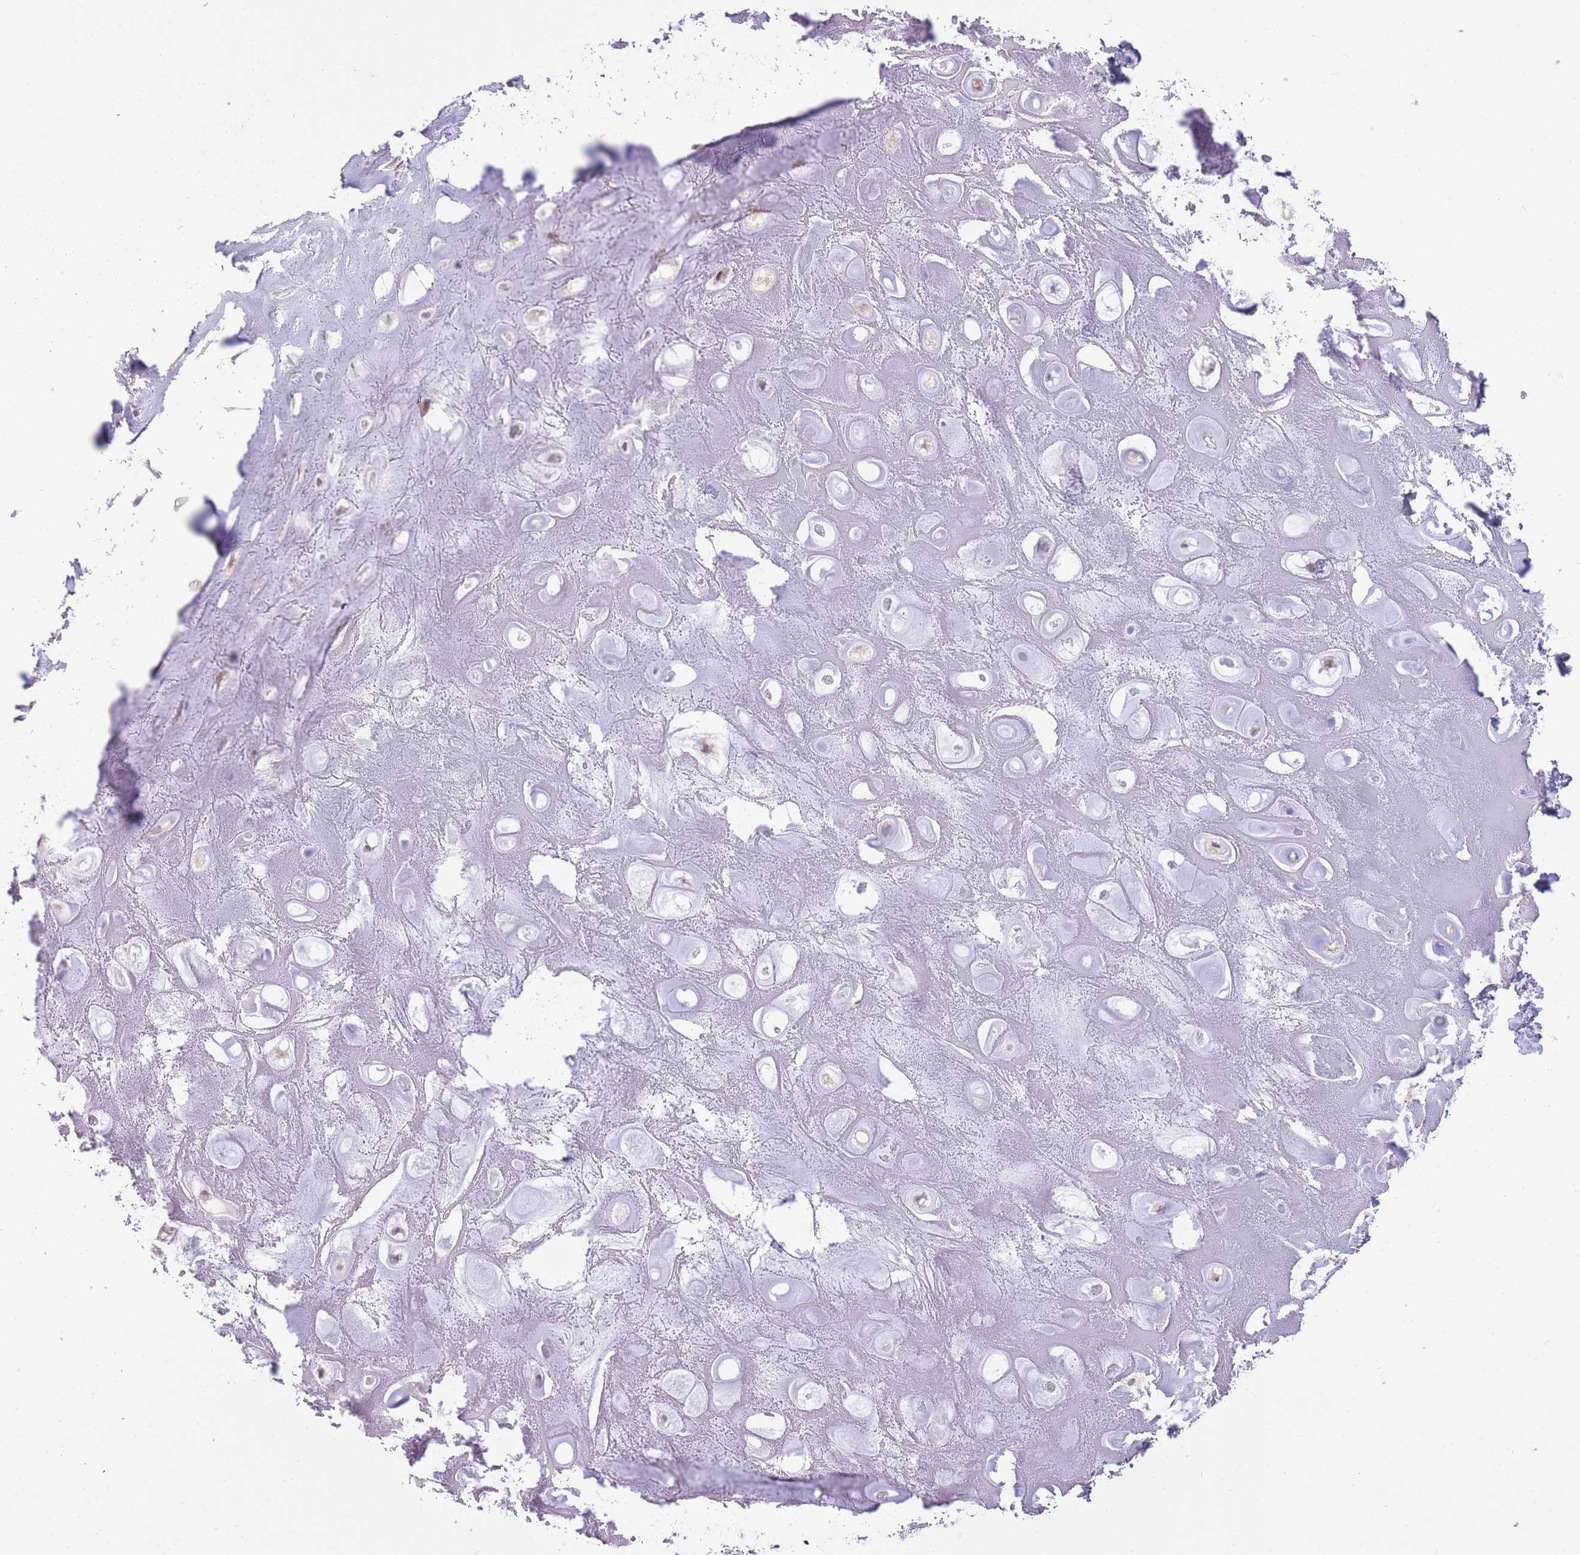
{"staining": {"intensity": "negative", "quantity": "none", "location": "none"}, "tissue": "adipose tissue", "cell_type": "Adipocytes", "image_type": "normal", "snomed": [{"axis": "morphology", "description": "Normal tissue, NOS"}, {"axis": "topography", "description": "Cartilage tissue"}], "caption": "IHC image of benign adipose tissue: human adipose tissue stained with DAB demonstrates no significant protein staining in adipocytes.", "gene": "CCT6A", "patient": {"sex": "male", "age": 81}}